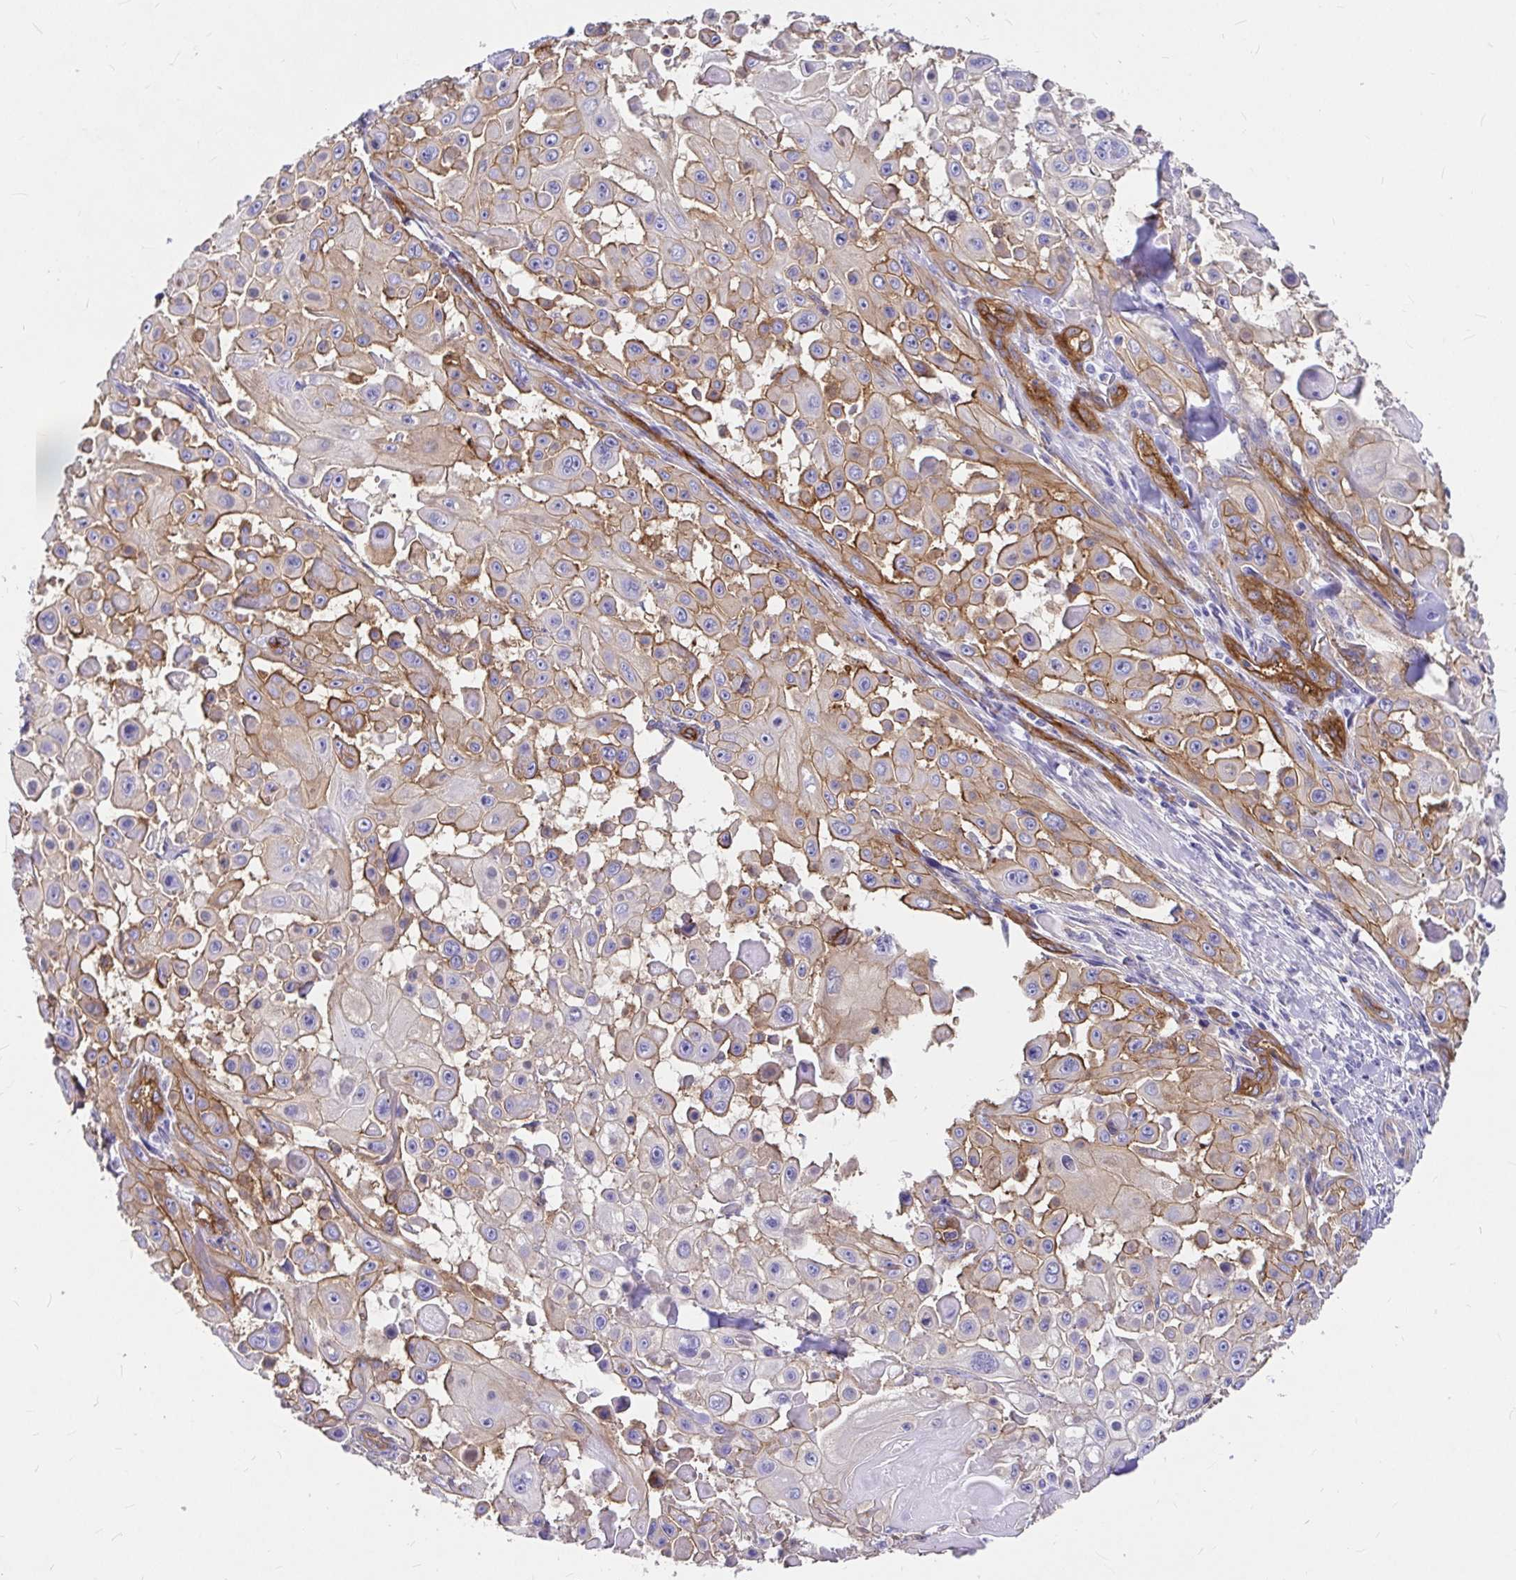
{"staining": {"intensity": "moderate", "quantity": ">75%", "location": "cytoplasmic/membranous"}, "tissue": "skin cancer", "cell_type": "Tumor cells", "image_type": "cancer", "snomed": [{"axis": "morphology", "description": "Squamous cell carcinoma, NOS"}, {"axis": "topography", "description": "Skin"}], "caption": "Immunohistochemical staining of squamous cell carcinoma (skin) reveals medium levels of moderate cytoplasmic/membranous protein staining in approximately >75% of tumor cells.", "gene": "MYO1B", "patient": {"sex": "male", "age": 91}}